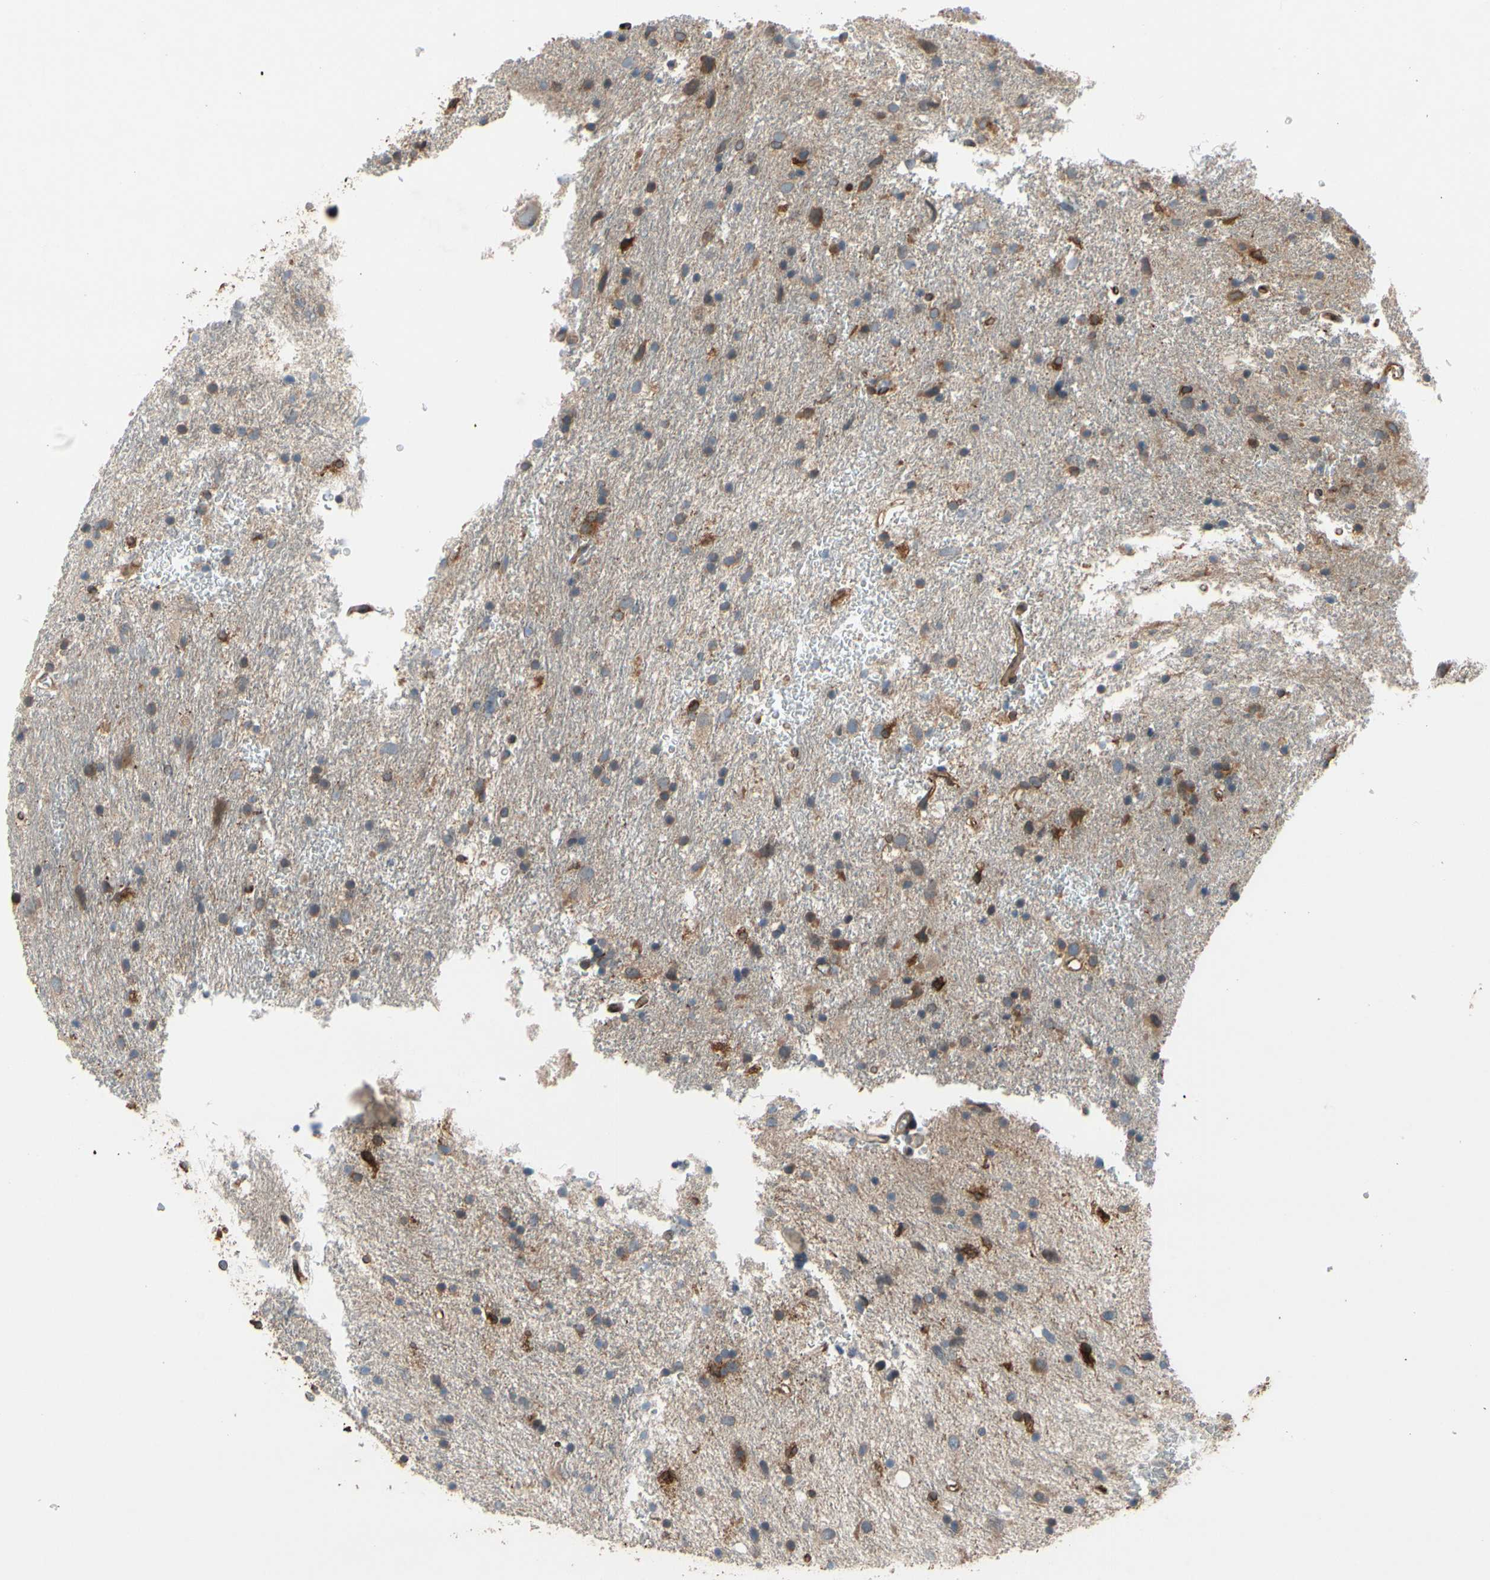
{"staining": {"intensity": "strong", "quantity": "<25%", "location": "cytoplasmic/membranous"}, "tissue": "glioma", "cell_type": "Tumor cells", "image_type": "cancer", "snomed": [{"axis": "morphology", "description": "Glioma, malignant, Low grade"}, {"axis": "topography", "description": "Brain"}], "caption": "Protein expression analysis of human glioma reveals strong cytoplasmic/membranous expression in about <25% of tumor cells.", "gene": "PRXL2A", "patient": {"sex": "male", "age": 77}}